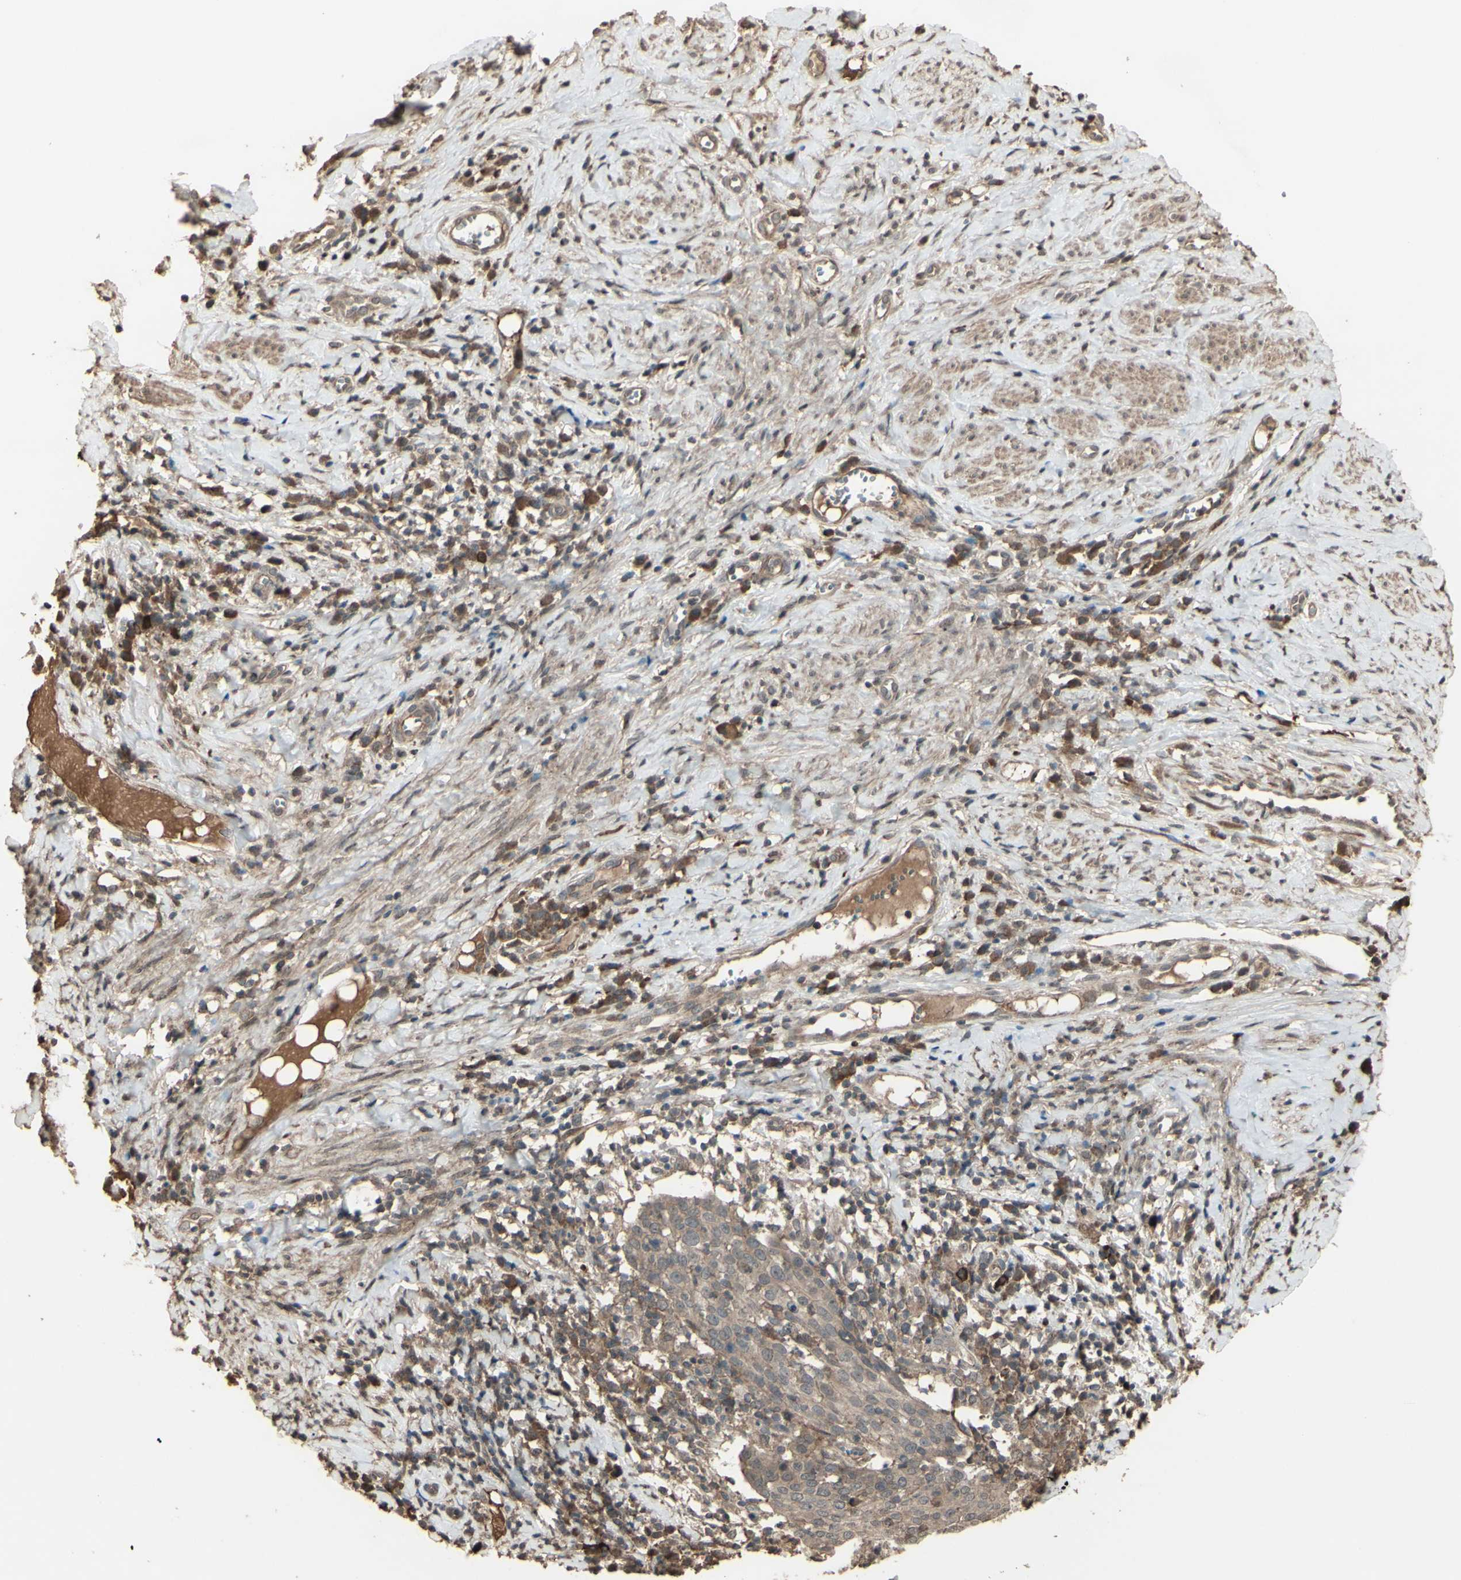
{"staining": {"intensity": "moderate", "quantity": ">75%", "location": "cytoplasmic/membranous"}, "tissue": "cervical cancer", "cell_type": "Tumor cells", "image_type": "cancer", "snomed": [{"axis": "morphology", "description": "Squamous cell carcinoma, NOS"}, {"axis": "topography", "description": "Cervix"}], "caption": "This is an image of immunohistochemistry (IHC) staining of cervical cancer, which shows moderate staining in the cytoplasmic/membranous of tumor cells.", "gene": "GNAS", "patient": {"sex": "female", "age": 40}}